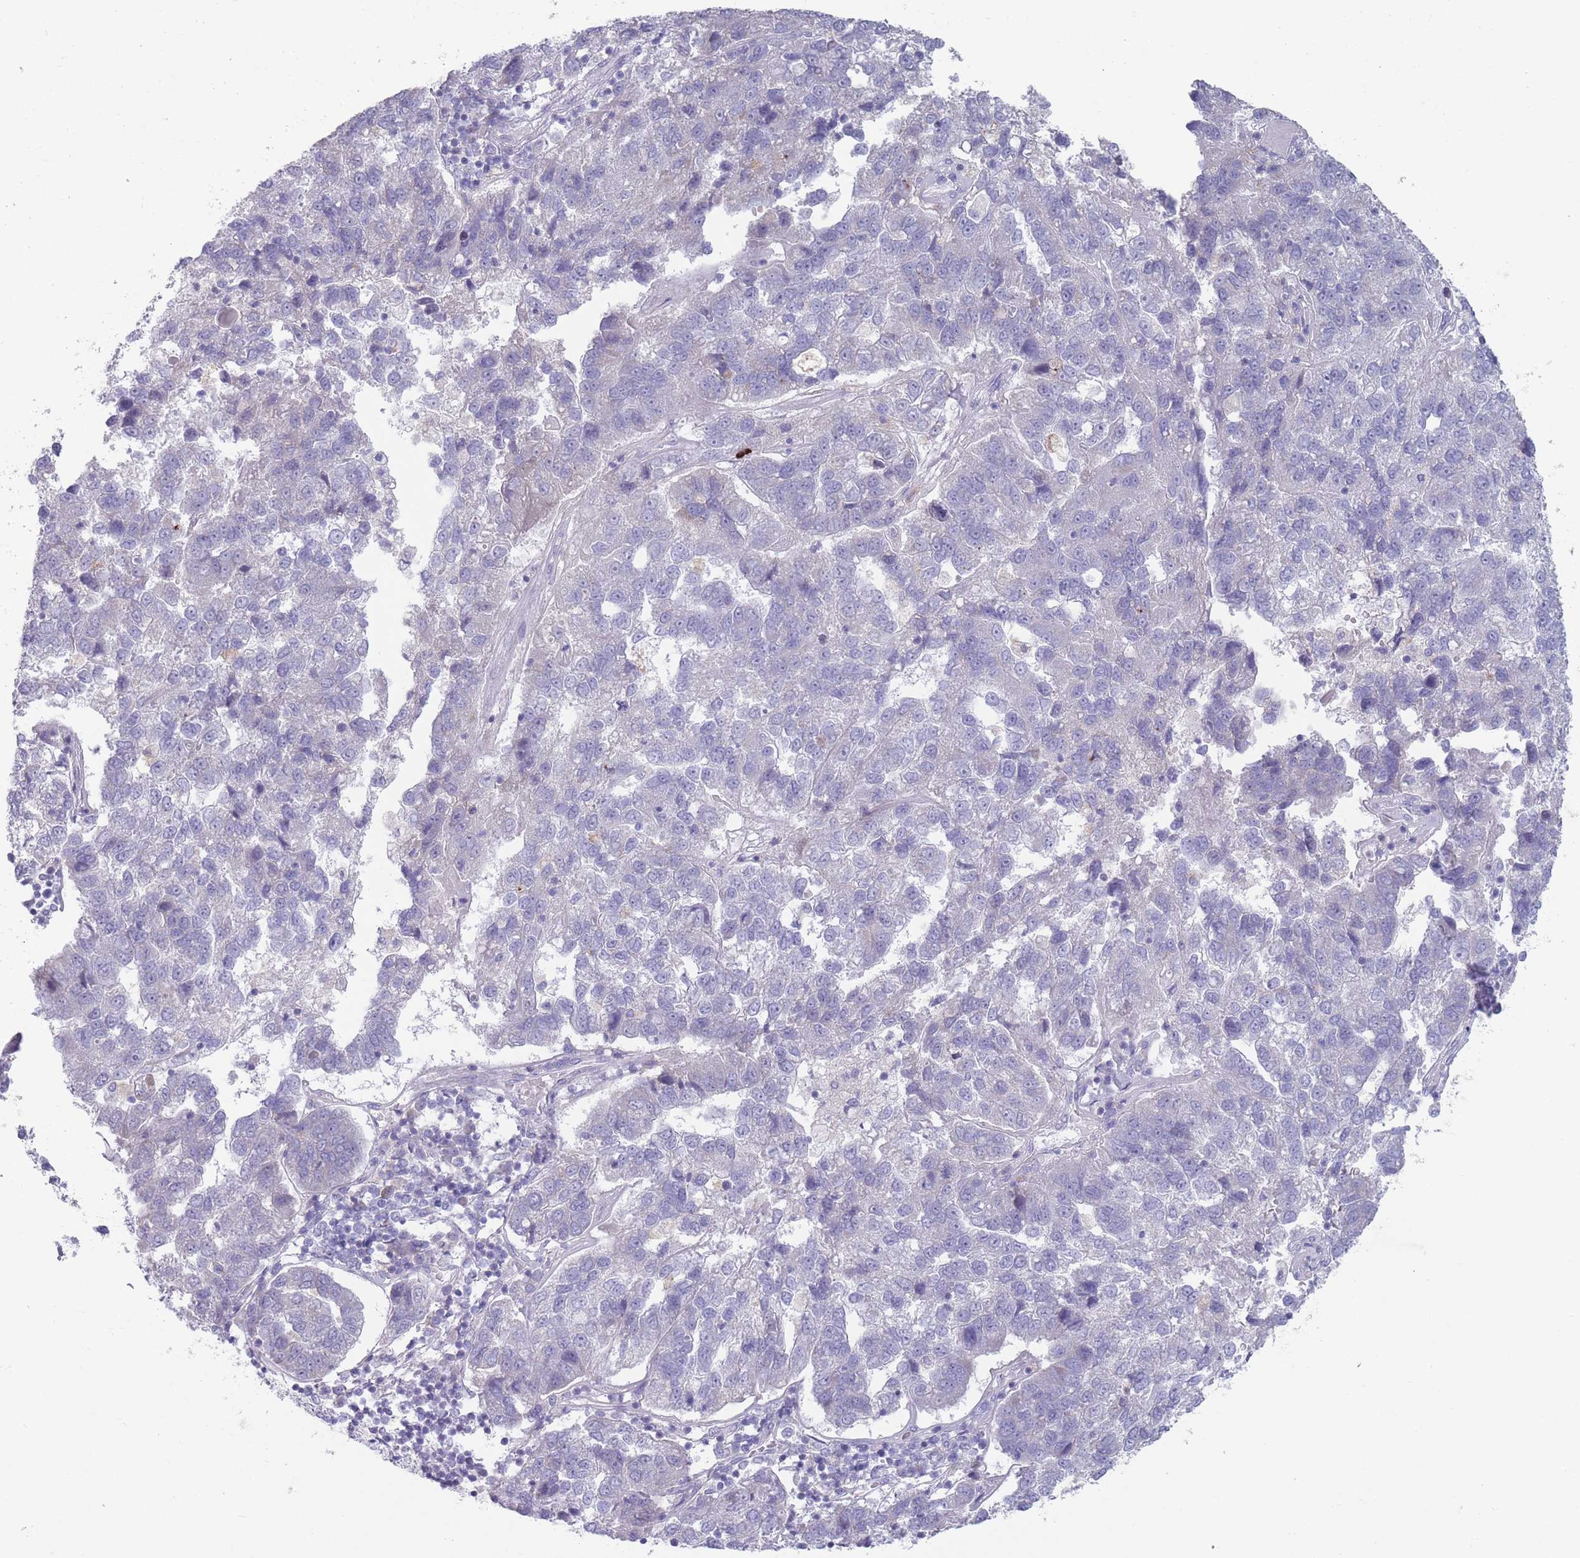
{"staining": {"intensity": "negative", "quantity": "none", "location": "none"}, "tissue": "pancreatic cancer", "cell_type": "Tumor cells", "image_type": "cancer", "snomed": [{"axis": "morphology", "description": "Adenocarcinoma, NOS"}, {"axis": "topography", "description": "Pancreas"}], "caption": "Photomicrograph shows no significant protein positivity in tumor cells of pancreatic adenocarcinoma.", "gene": "PAIP2B", "patient": {"sex": "female", "age": 61}}